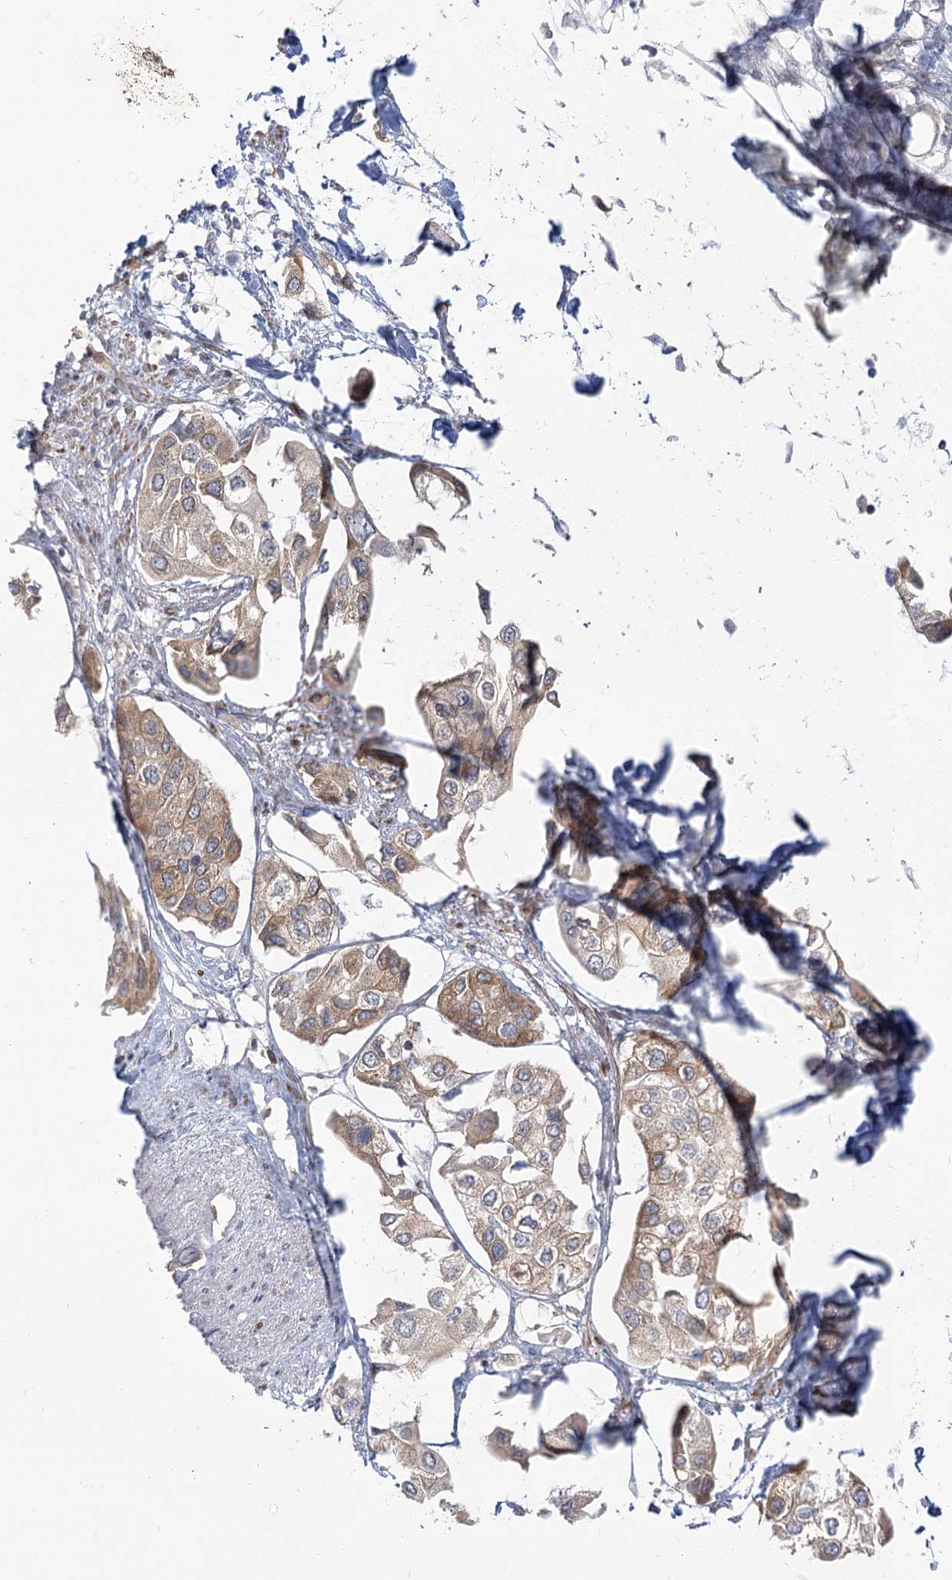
{"staining": {"intensity": "moderate", "quantity": "<25%", "location": "cytoplasmic/membranous"}, "tissue": "urothelial cancer", "cell_type": "Tumor cells", "image_type": "cancer", "snomed": [{"axis": "morphology", "description": "Urothelial carcinoma, High grade"}, {"axis": "topography", "description": "Urinary bladder"}], "caption": "High-grade urothelial carcinoma tissue displays moderate cytoplasmic/membranous positivity in about <25% of tumor cells Nuclei are stained in blue.", "gene": "MTMR3", "patient": {"sex": "male", "age": 64}}